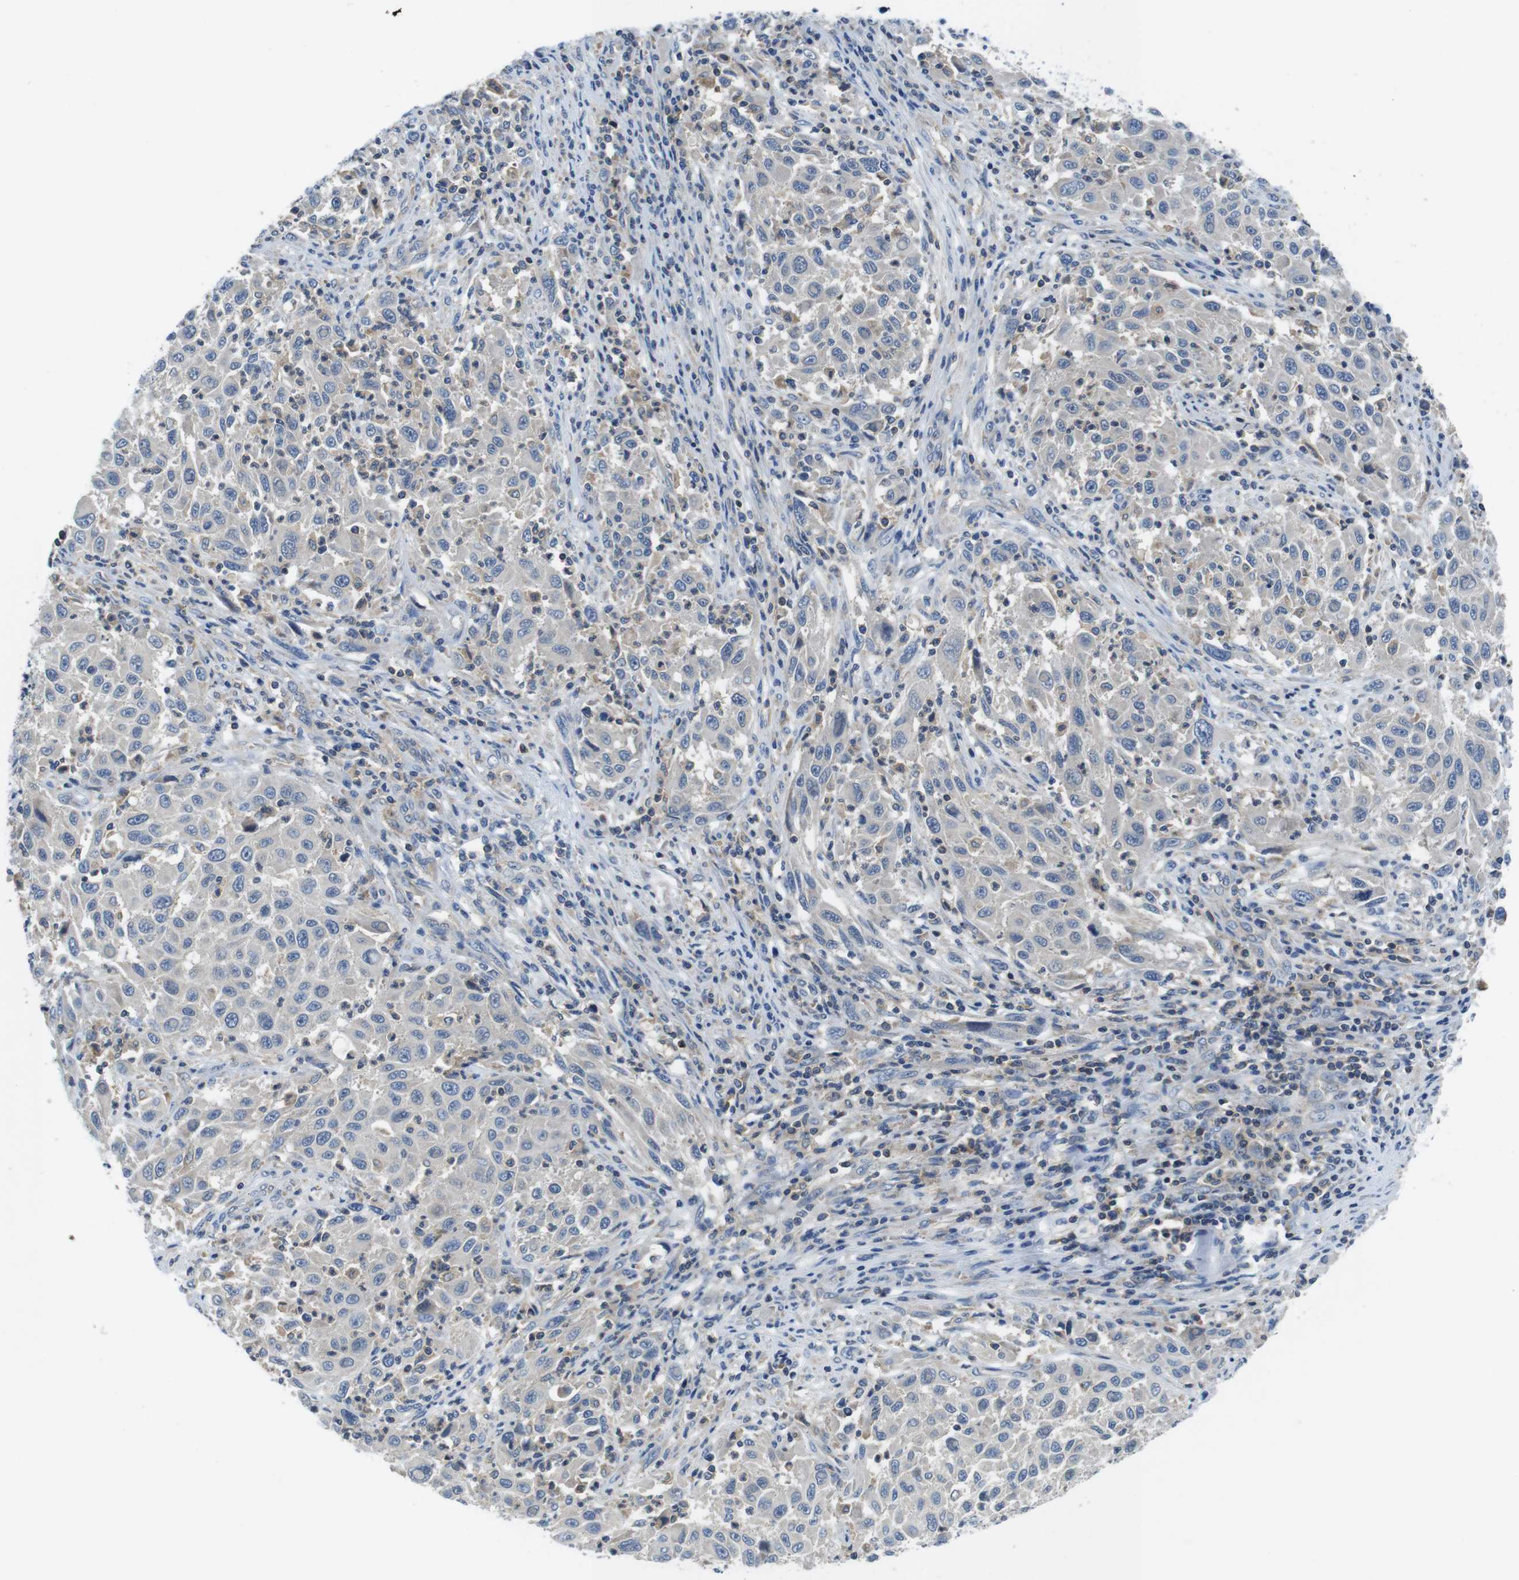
{"staining": {"intensity": "negative", "quantity": "none", "location": "none"}, "tissue": "melanoma", "cell_type": "Tumor cells", "image_type": "cancer", "snomed": [{"axis": "morphology", "description": "Malignant melanoma, Metastatic site"}, {"axis": "topography", "description": "Lymph node"}], "caption": "Micrograph shows no significant protein staining in tumor cells of melanoma.", "gene": "PIK3CD", "patient": {"sex": "male", "age": 61}}